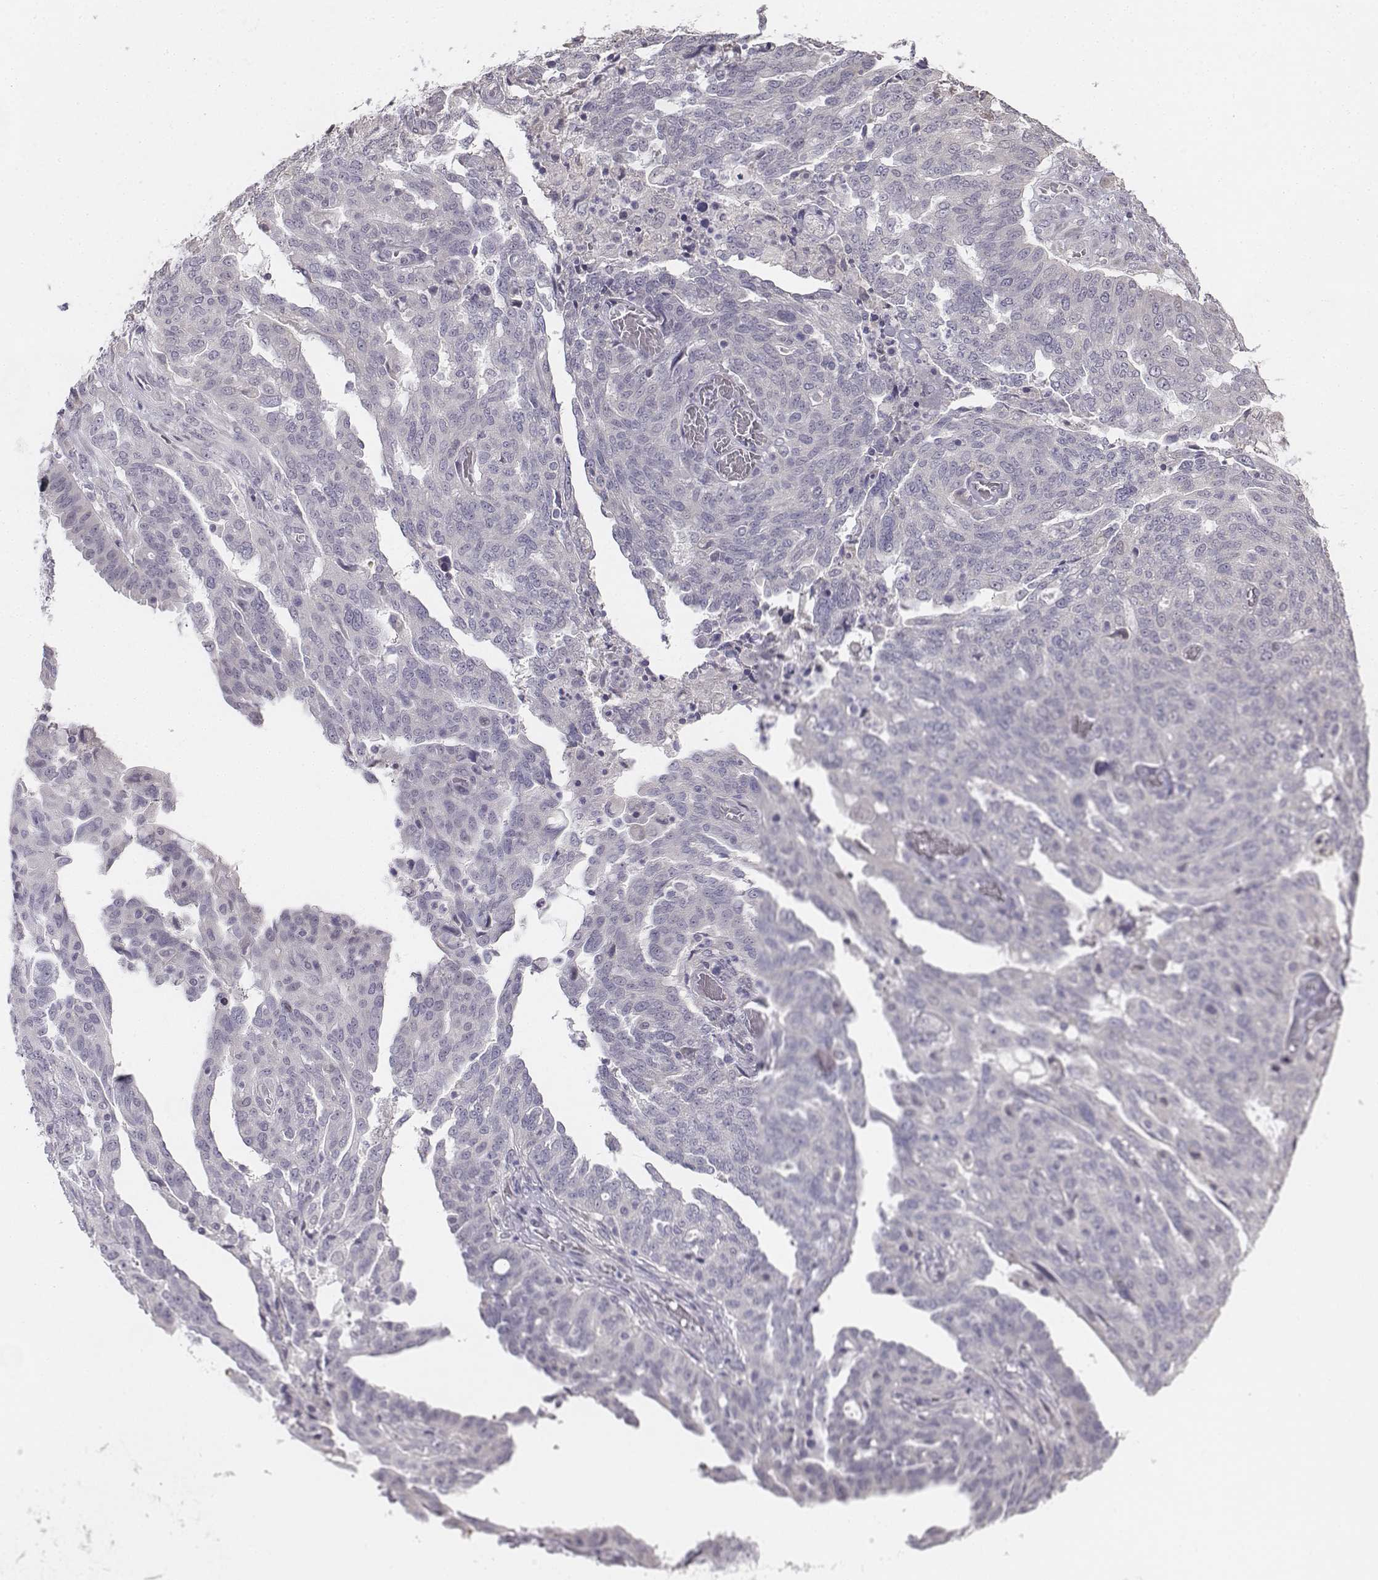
{"staining": {"intensity": "negative", "quantity": "none", "location": "none"}, "tissue": "ovarian cancer", "cell_type": "Tumor cells", "image_type": "cancer", "snomed": [{"axis": "morphology", "description": "Cystadenocarcinoma, serous, NOS"}, {"axis": "topography", "description": "Ovary"}], "caption": "Immunohistochemistry (IHC) micrograph of human serous cystadenocarcinoma (ovarian) stained for a protein (brown), which demonstrates no expression in tumor cells.", "gene": "PENK", "patient": {"sex": "female", "age": 67}}